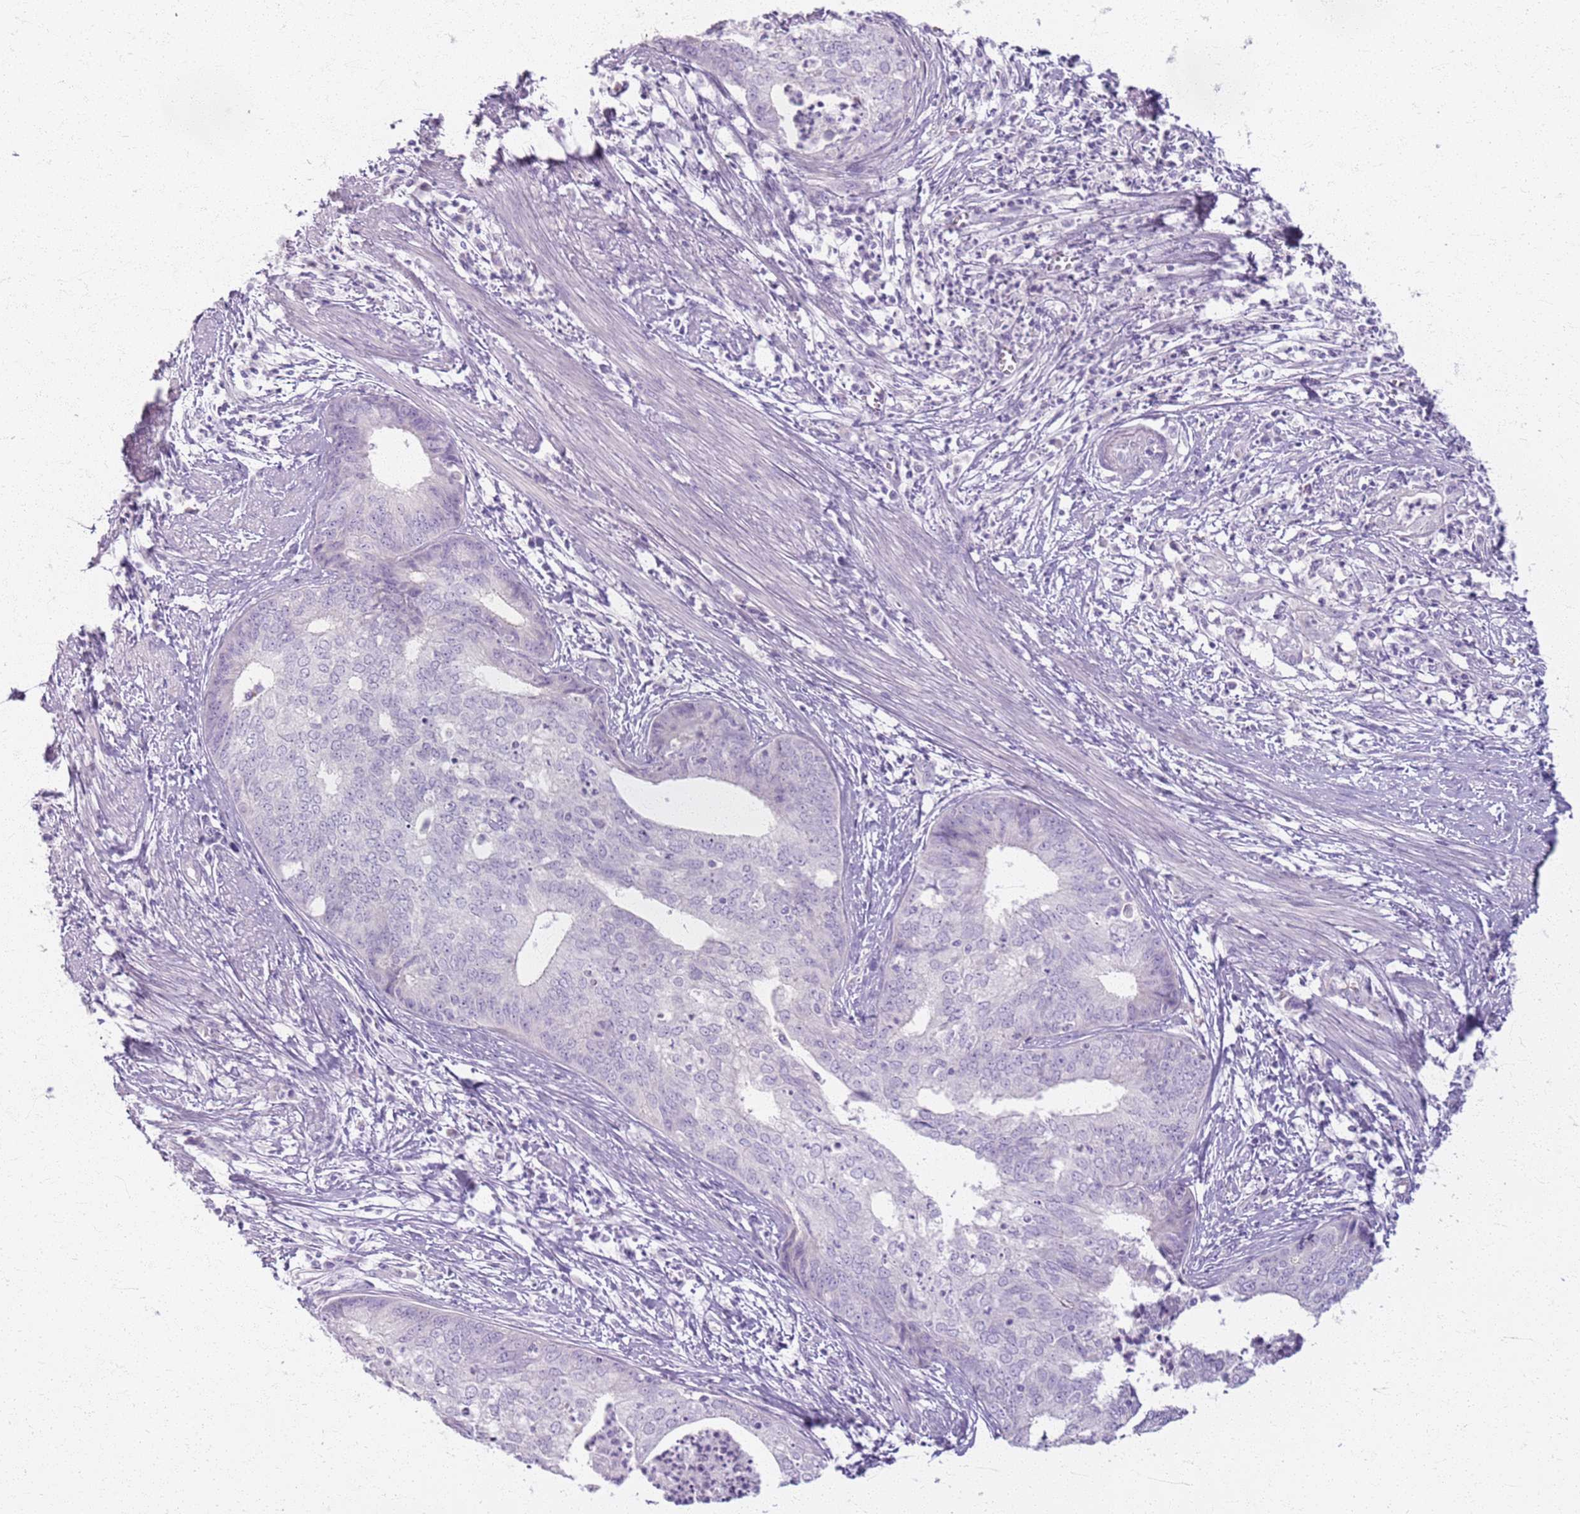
{"staining": {"intensity": "negative", "quantity": "none", "location": "none"}, "tissue": "endometrial cancer", "cell_type": "Tumor cells", "image_type": "cancer", "snomed": [{"axis": "morphology", "description": "Adenocarcinoma, NOS"}, {"axis": "topography", "description": "Endometrium"}], "caption": "A photomicrograph of adenocarcinoma (endometrial) stained for a protein exhibits no brown staining in tumor cells.", "gene": "CSRP3", "patient": {"sex": "female", "age": 68}}